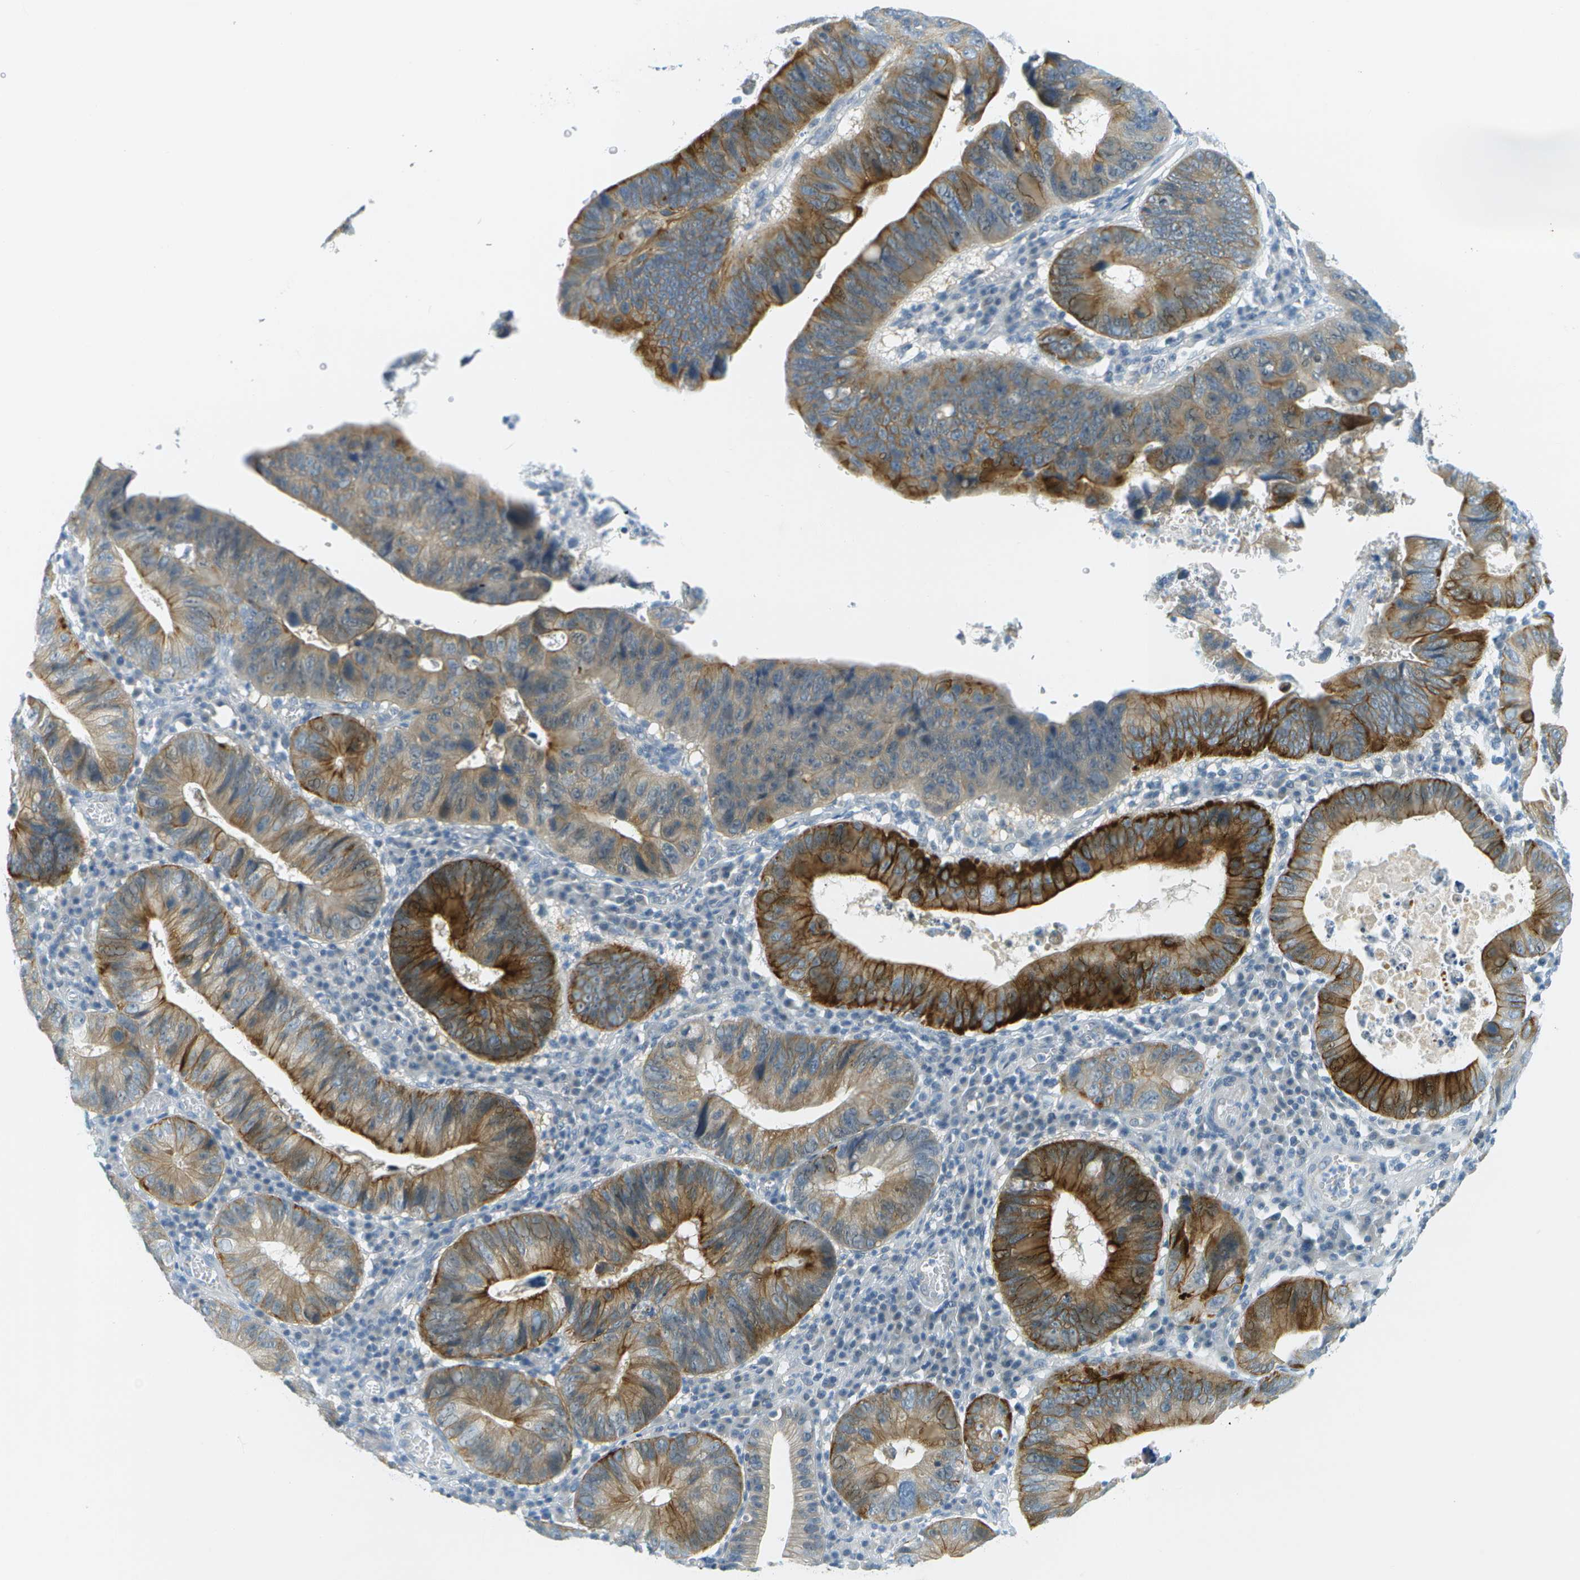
{"staining": {"intensity": "strong", "quantity": "25%-75%", "location": "cytoplasmic/membranous"}, "tissue": "stomach cancer", "cell_type": "Tumor cells", "image_type": "cancer", "snomed": [{"axis": "morphology", "description": "Adenocarcinoma, NOS"}, {"axis": "topography", "description": "Stomach"}], "caption": "This is an image of immunohistochemistry (IHC) staining of stomach adenocarcinoma, which shows strong staining in the cytoplasmic/membranous of tumor cells.", "gene": "SMYD5", "patient": {"sex": "male", "age": 59}}